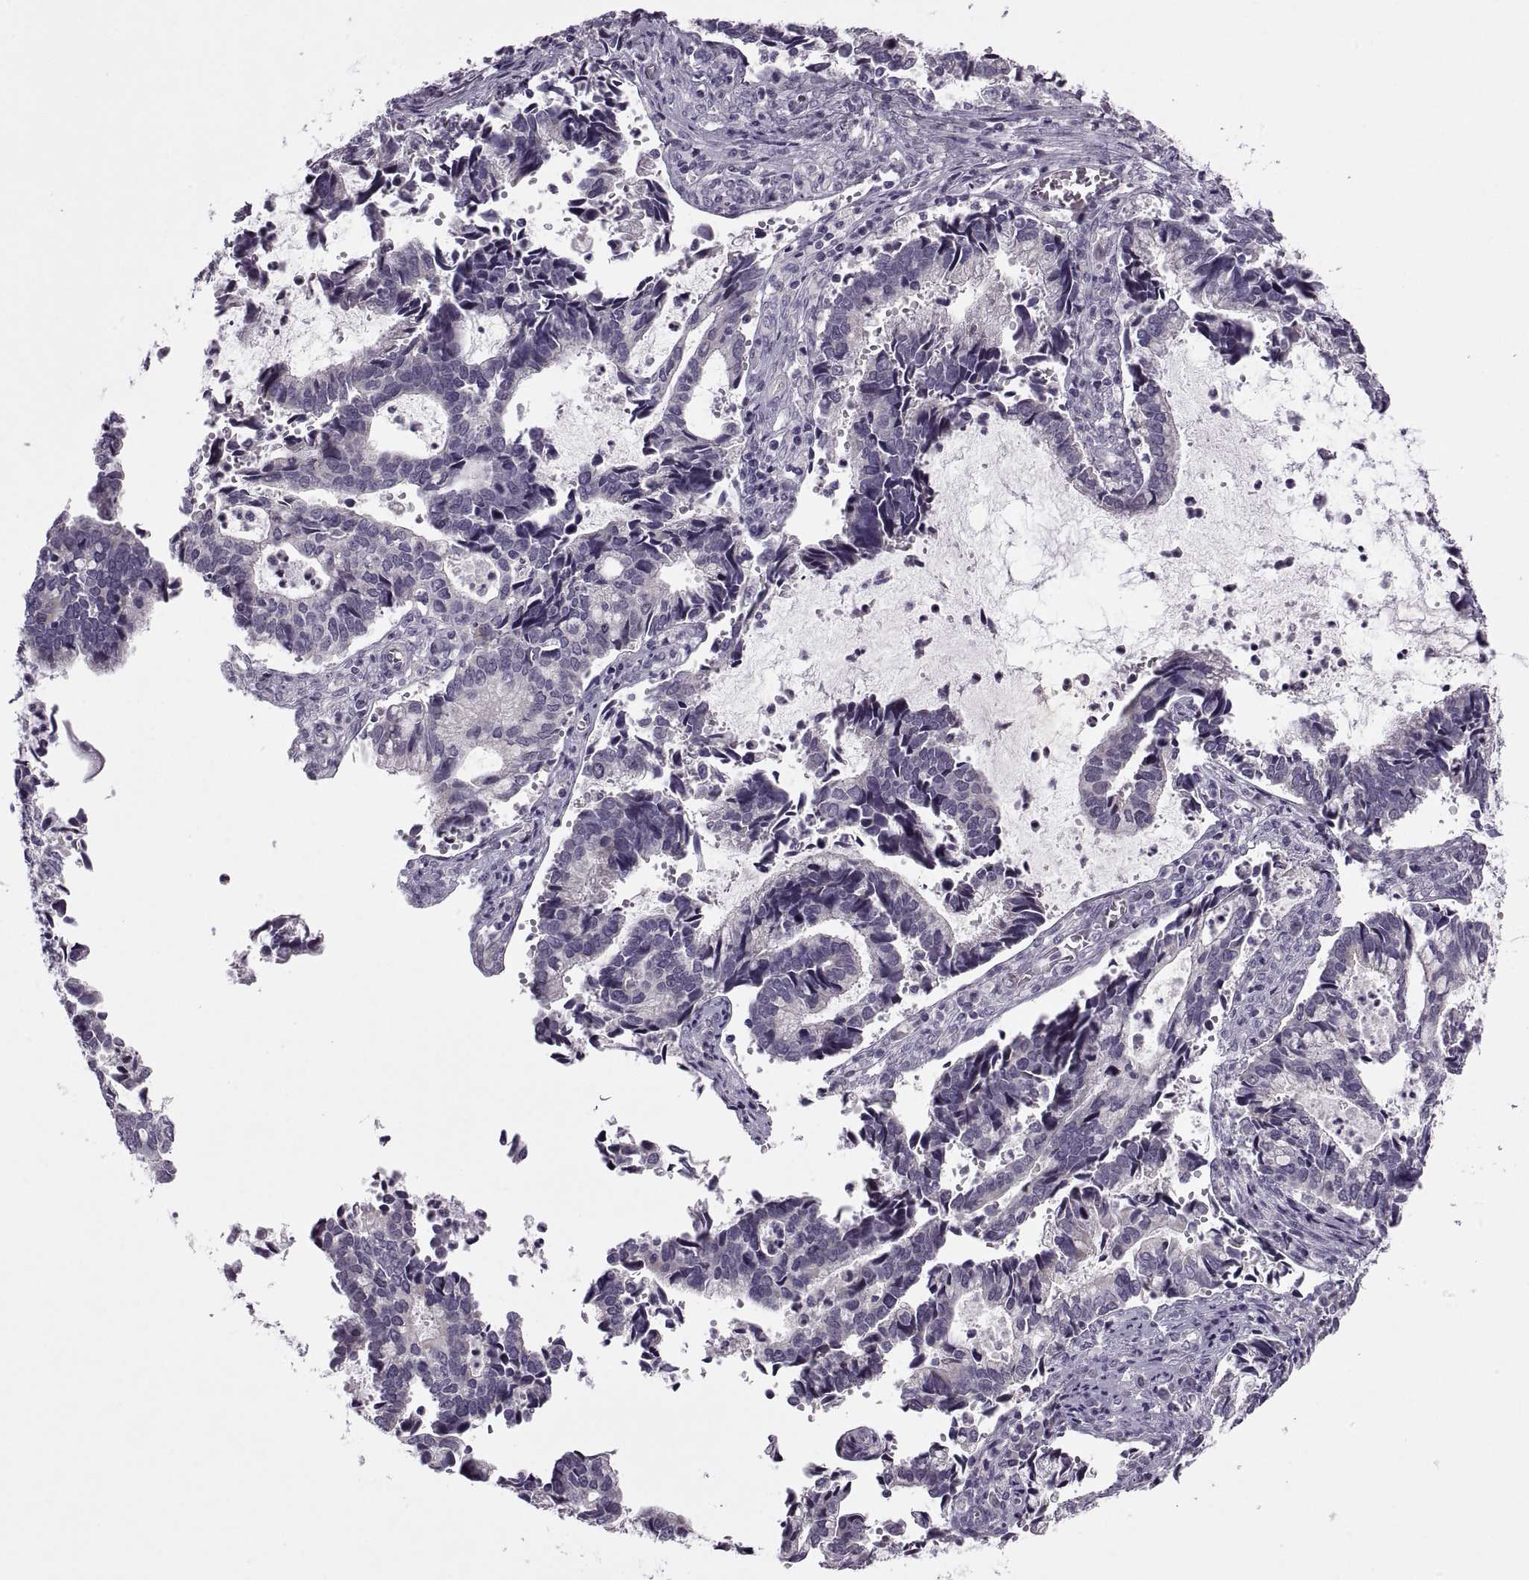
{"staining": {"intensity": "negative", "quantity": "none", "location": "none"}, "tissue": "cervical cancer", "cell_type": "Tumor cells", "image_type": "cancer", "snomed": [{"axis": "morphology", "description": "Adenocarcinoma, NOS"}, {"axis": "topography", "description": "Cervix"}], "caption": "Adenocarcinoma (cervical) was stained to show a protein in brown. There is no significant staining in tumor cells.", "gene": "RIPK4", "patient": {"sex": "female", "age": 42}}